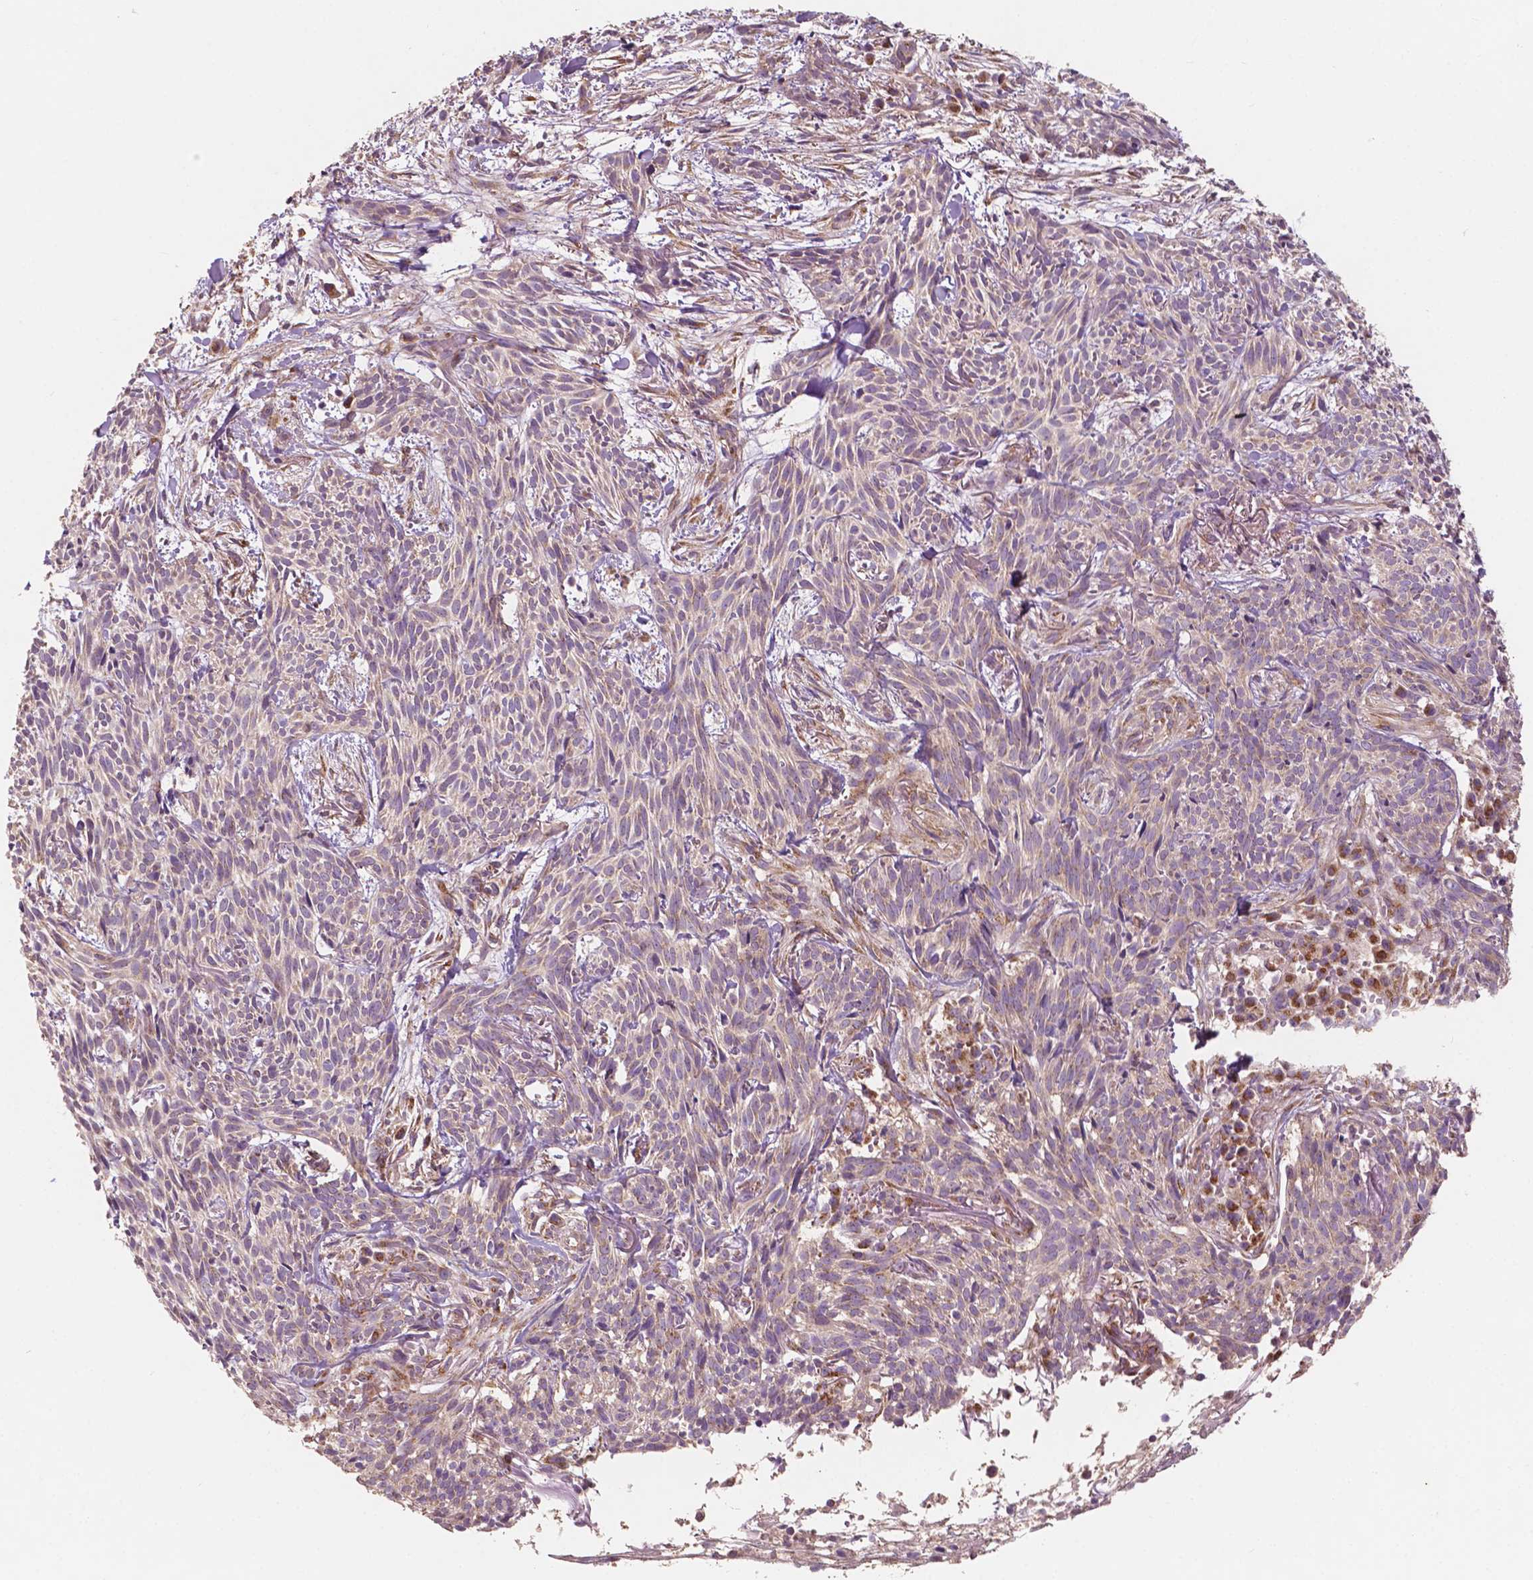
{"staining": {"intensity": "weak", "quantity": "25%-75%", "location": "cytoplasmic/membranous"}, "tissue": "skin cancer", "cell_type": "Tumor cells", "image_type": "cancer", "snomed": [{"axis": "morphology", "description": "Basal cell carcinoma"}, {"axis": "topography", "description": "Skin"}], "caption": "Human skin cancer stained with a brown dye reveals weak cytoplasmic/membranous positive expression in about 25%-75% of tumor cells.", "gene": "CHPT1", "patient": {"sex": "male", "age": 71}}